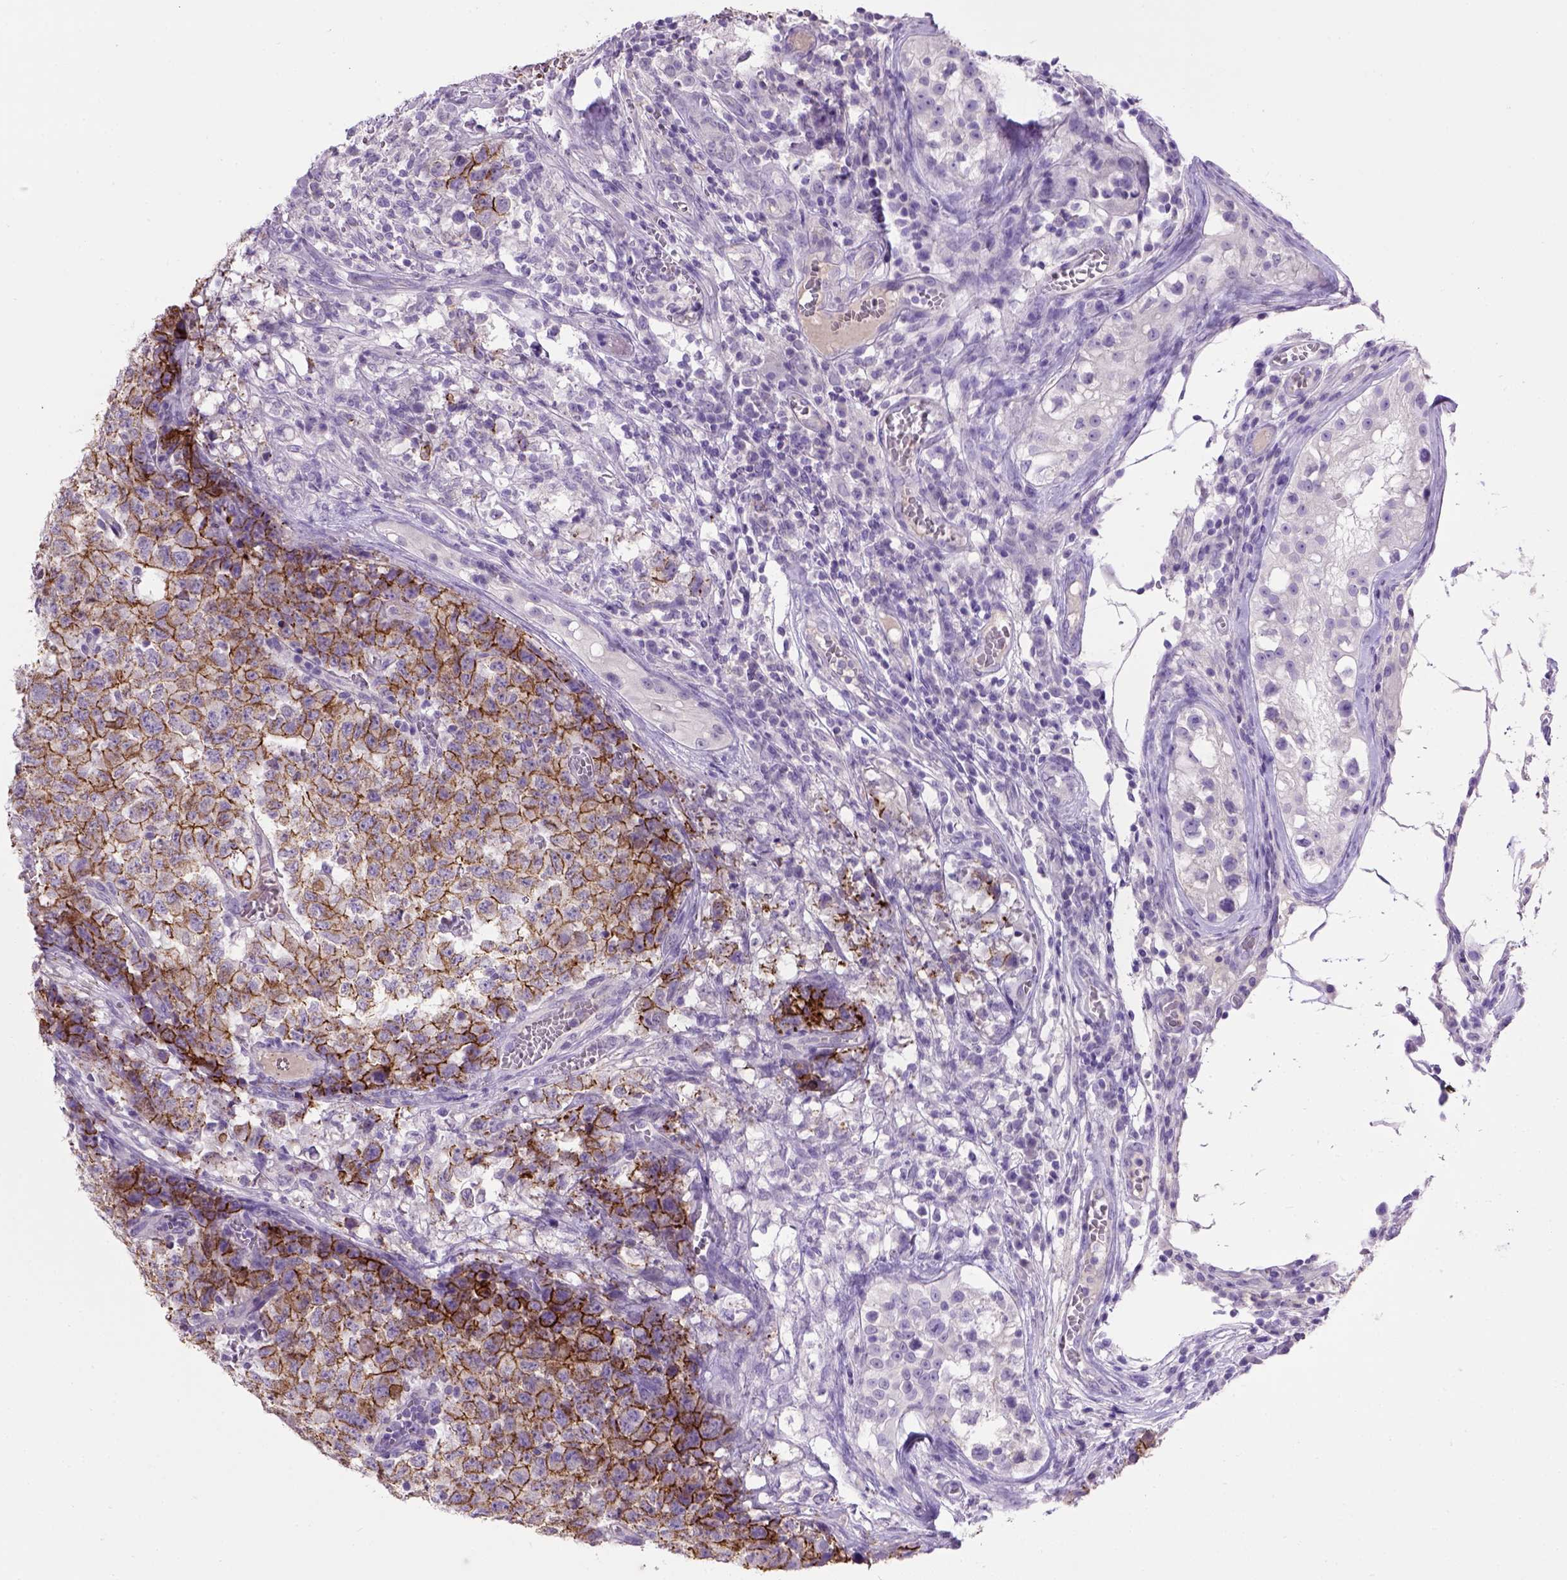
{"staining": {"intensity": "strong", "quantity": ">75%", "location": "cytoplasmic/membranous"}, "tissue": "testis cancer", "cell_type": "Tumor cells", "image_type": "cancer", "snomed": [{"axis": "morphology", "description": "Carcinoma, Embryonal, NOS"}, {"axis": "topography", "description": "Testis"}], "caption": "The micrograph reveals staining of embryonal carcinoma (testis), revealing strong cytoplasmic/membranous protein positivity (brown color) within tumor cells.", "gene": "CDH1", "patient": {"sex": "male", "age": 23}}